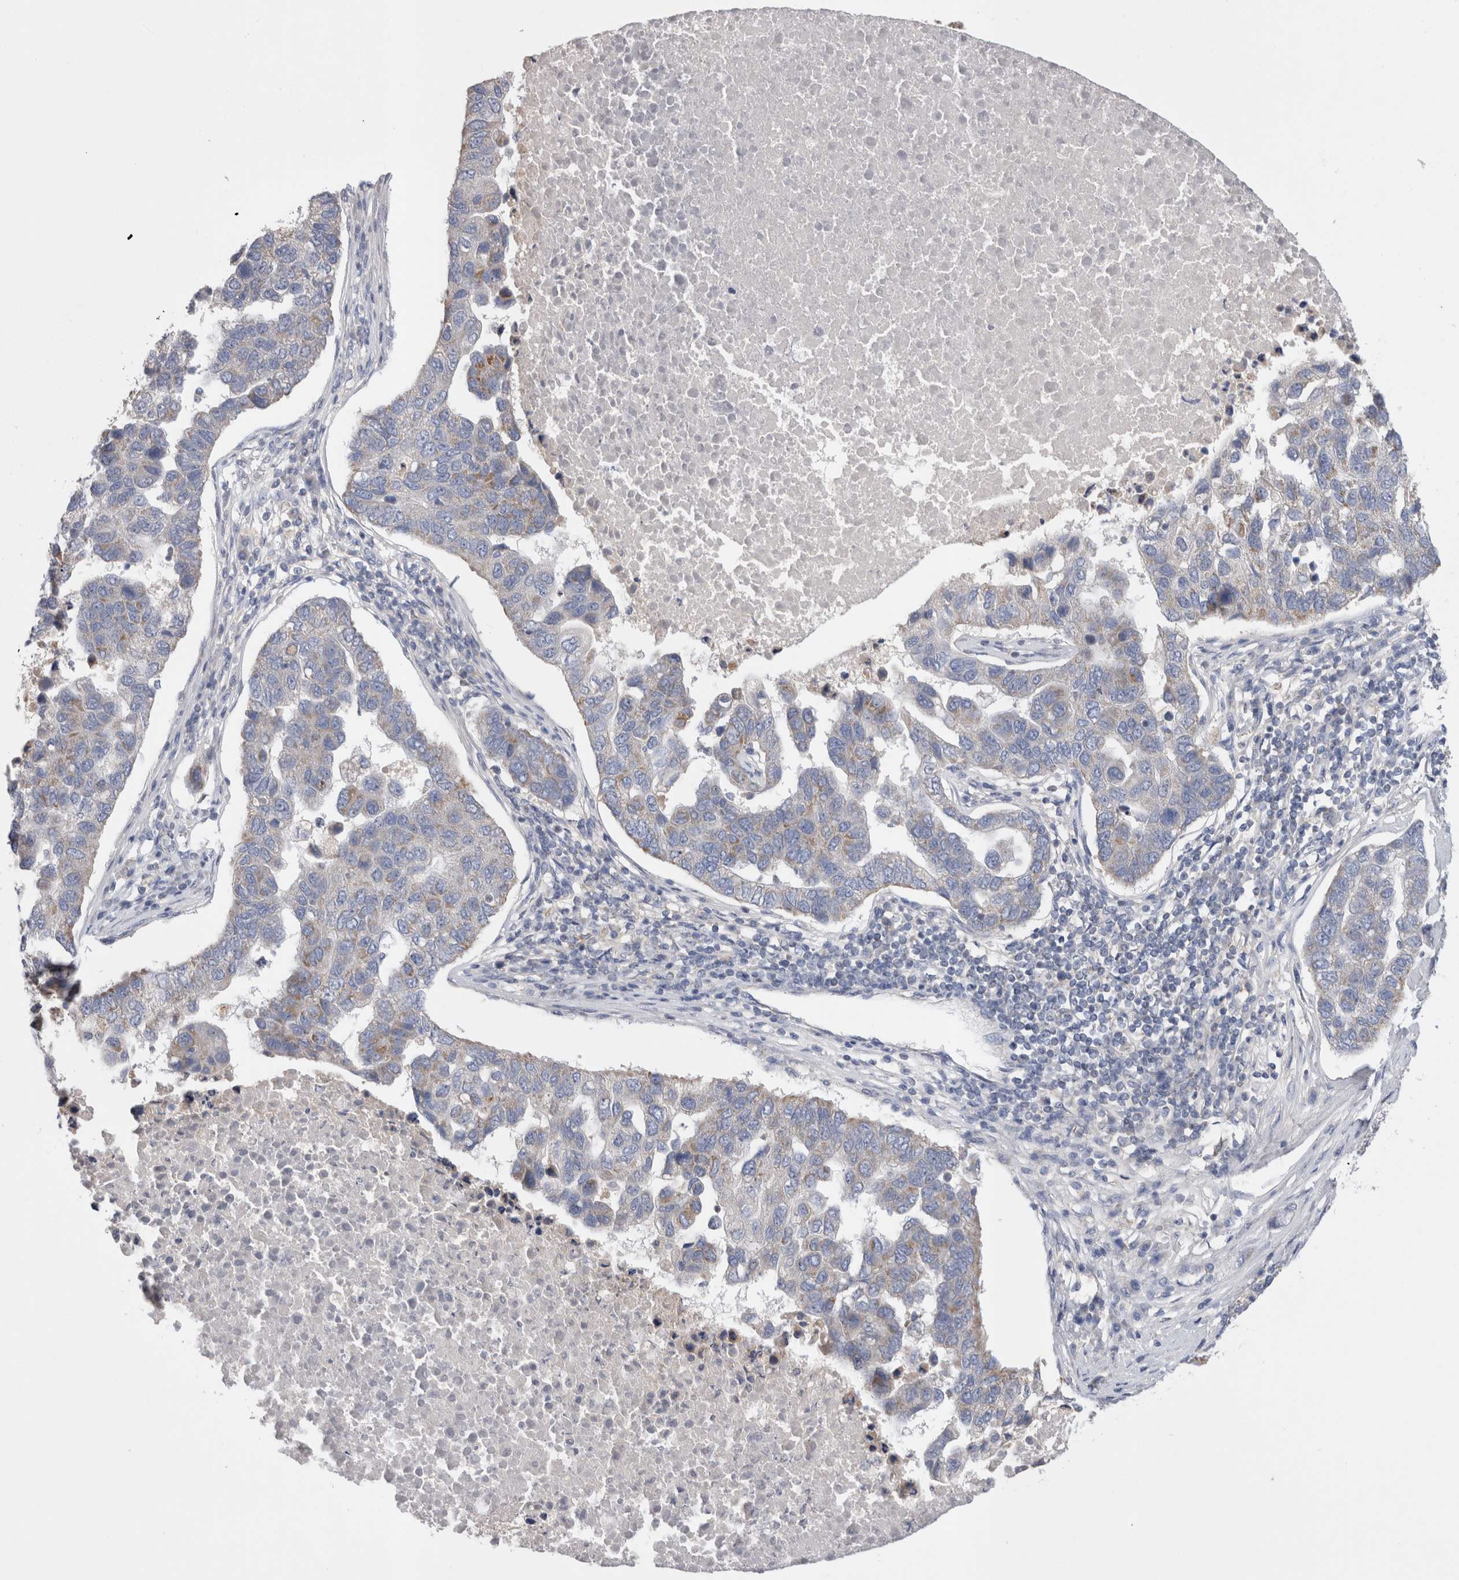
{"staining": {"intensity": "negative", "quantity": "none", "location": "none"}, "tissue": "pancreatic cancer", "cell_type": "Tumor cells", "image_type": "cancer", "snomed": [{"axis": "morphology", "description": "Adenocarcinoma, NOS"}, {"axis": "topography", "description": "Pancreas"}], "caption": "Immunohistochemistry micrograph of human pancreatic adenocarcinoma stained for a protein (brown), which displays no positivity in tumor cells.", "gene": "IARS2", "patient": {"sex": "female", "age": 61}}